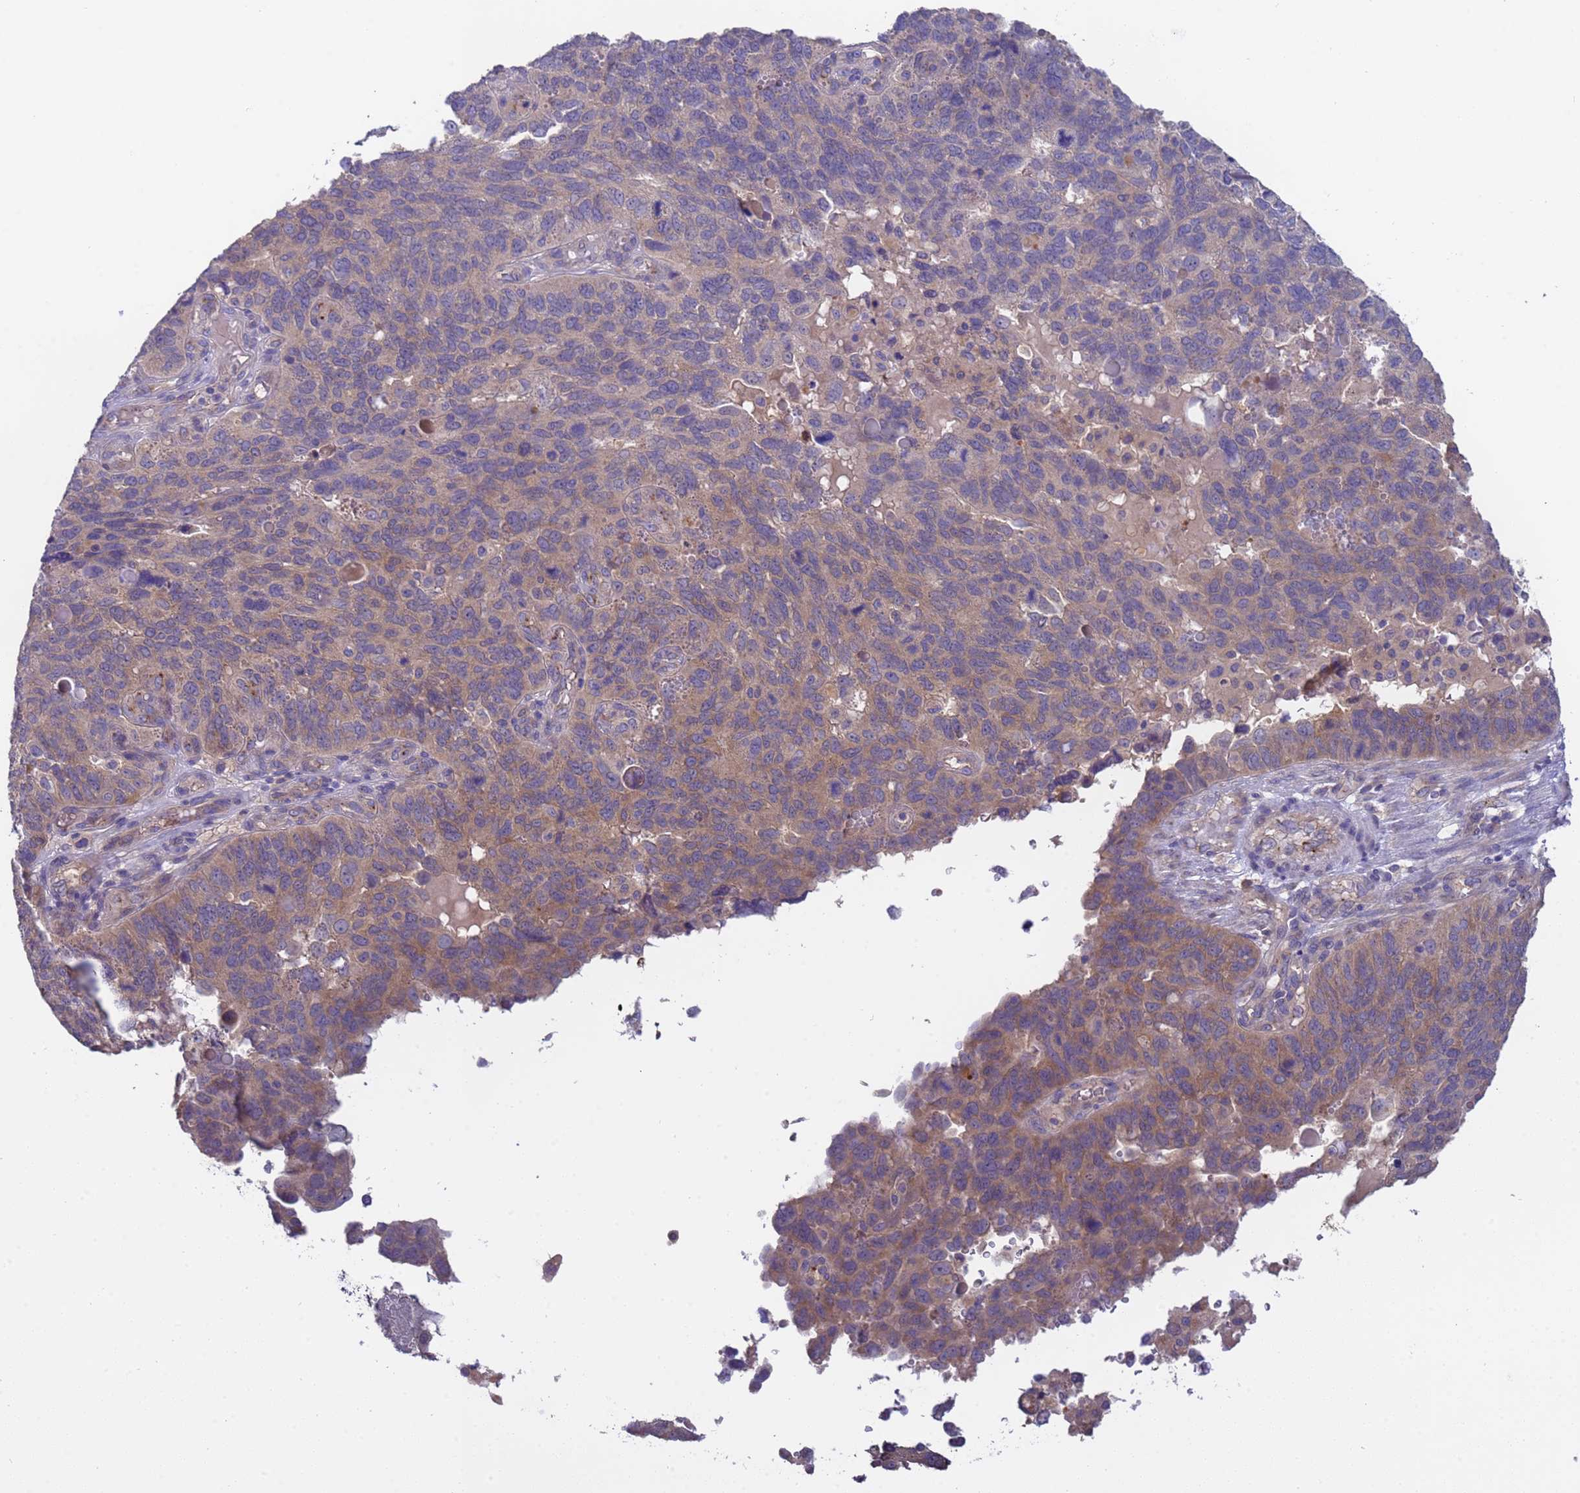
{"staining": {"intensity": "weak", "quantity": "25%-75%", "location": "cytoplasmic/membranous"}, "tissue": "endometrial cancer", "cell_type": "Tumor cells", "image_type": "cancer", "snomed": [{"axis": "morphology", "description": "Adenocarcinoma, NOS"}, {"axis": "topography", "description": "Endometrium"}], "caption": "A brown stain shows weak cytoplasmic/membranous positivity of a protein in adenocarcinoma (endometrial) tumor cells. The protein is shown in brown color, while the nuclei are stained blue.", "gene": "ZNF248", "patient": {"sex": "female", "age": 66}}